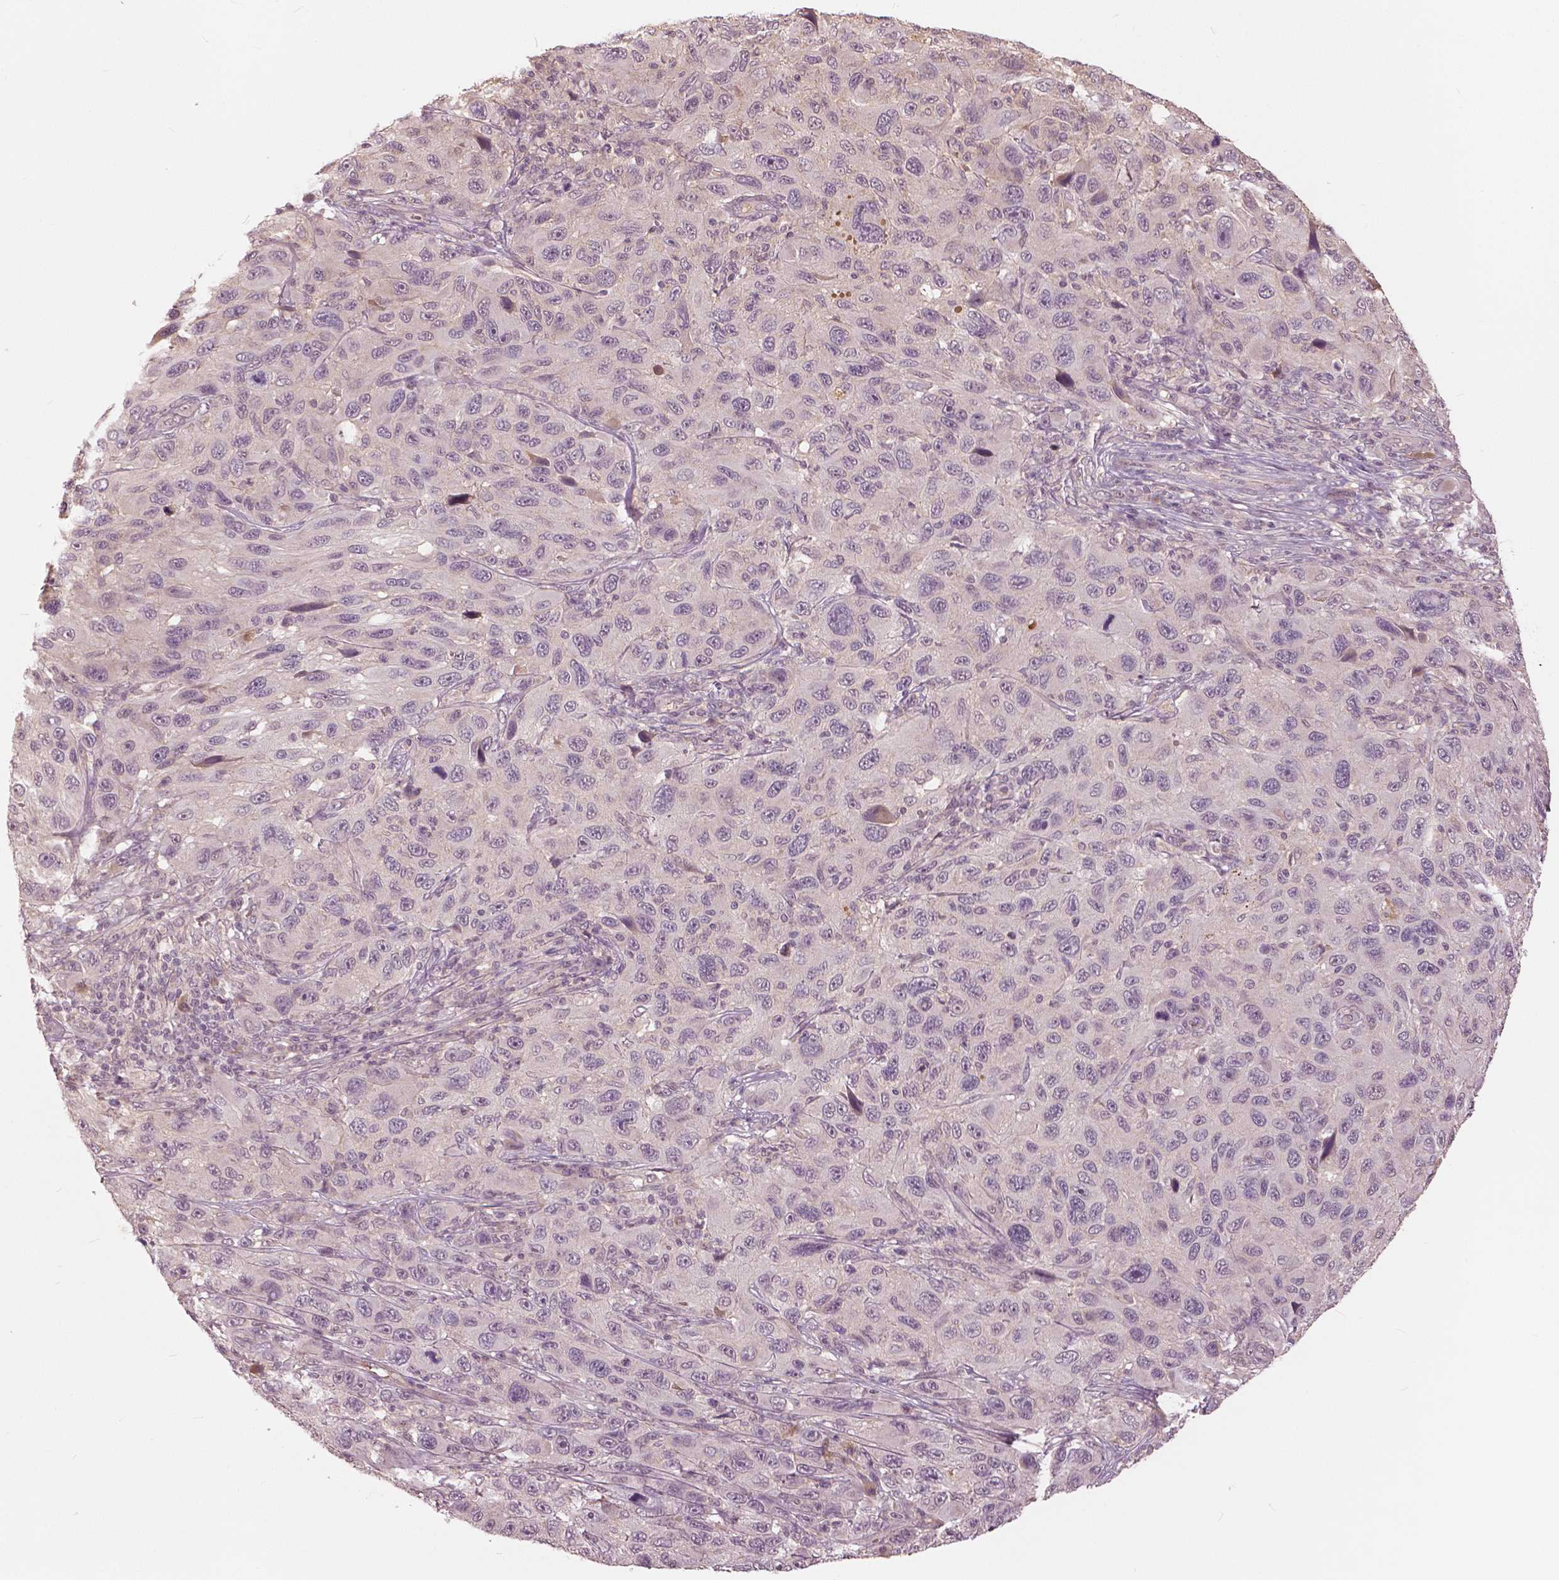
{"staining": {"intensity": "negative", "quantity": "none", "location": "none"}, "tissue": "melanoma", "cell_type": "Tumor cells", "image_type": "cancer", "snomed": [{"axis": "morphology", "description": "Malignant melanoma, NOS"}, {"axis": "topography", "description": "Skin"}], "caption": "Tumor cells show no significant protein expression in melanoma.", "gene": "ANGPTL4", "patient": {"sex": "male", "age": 53}}